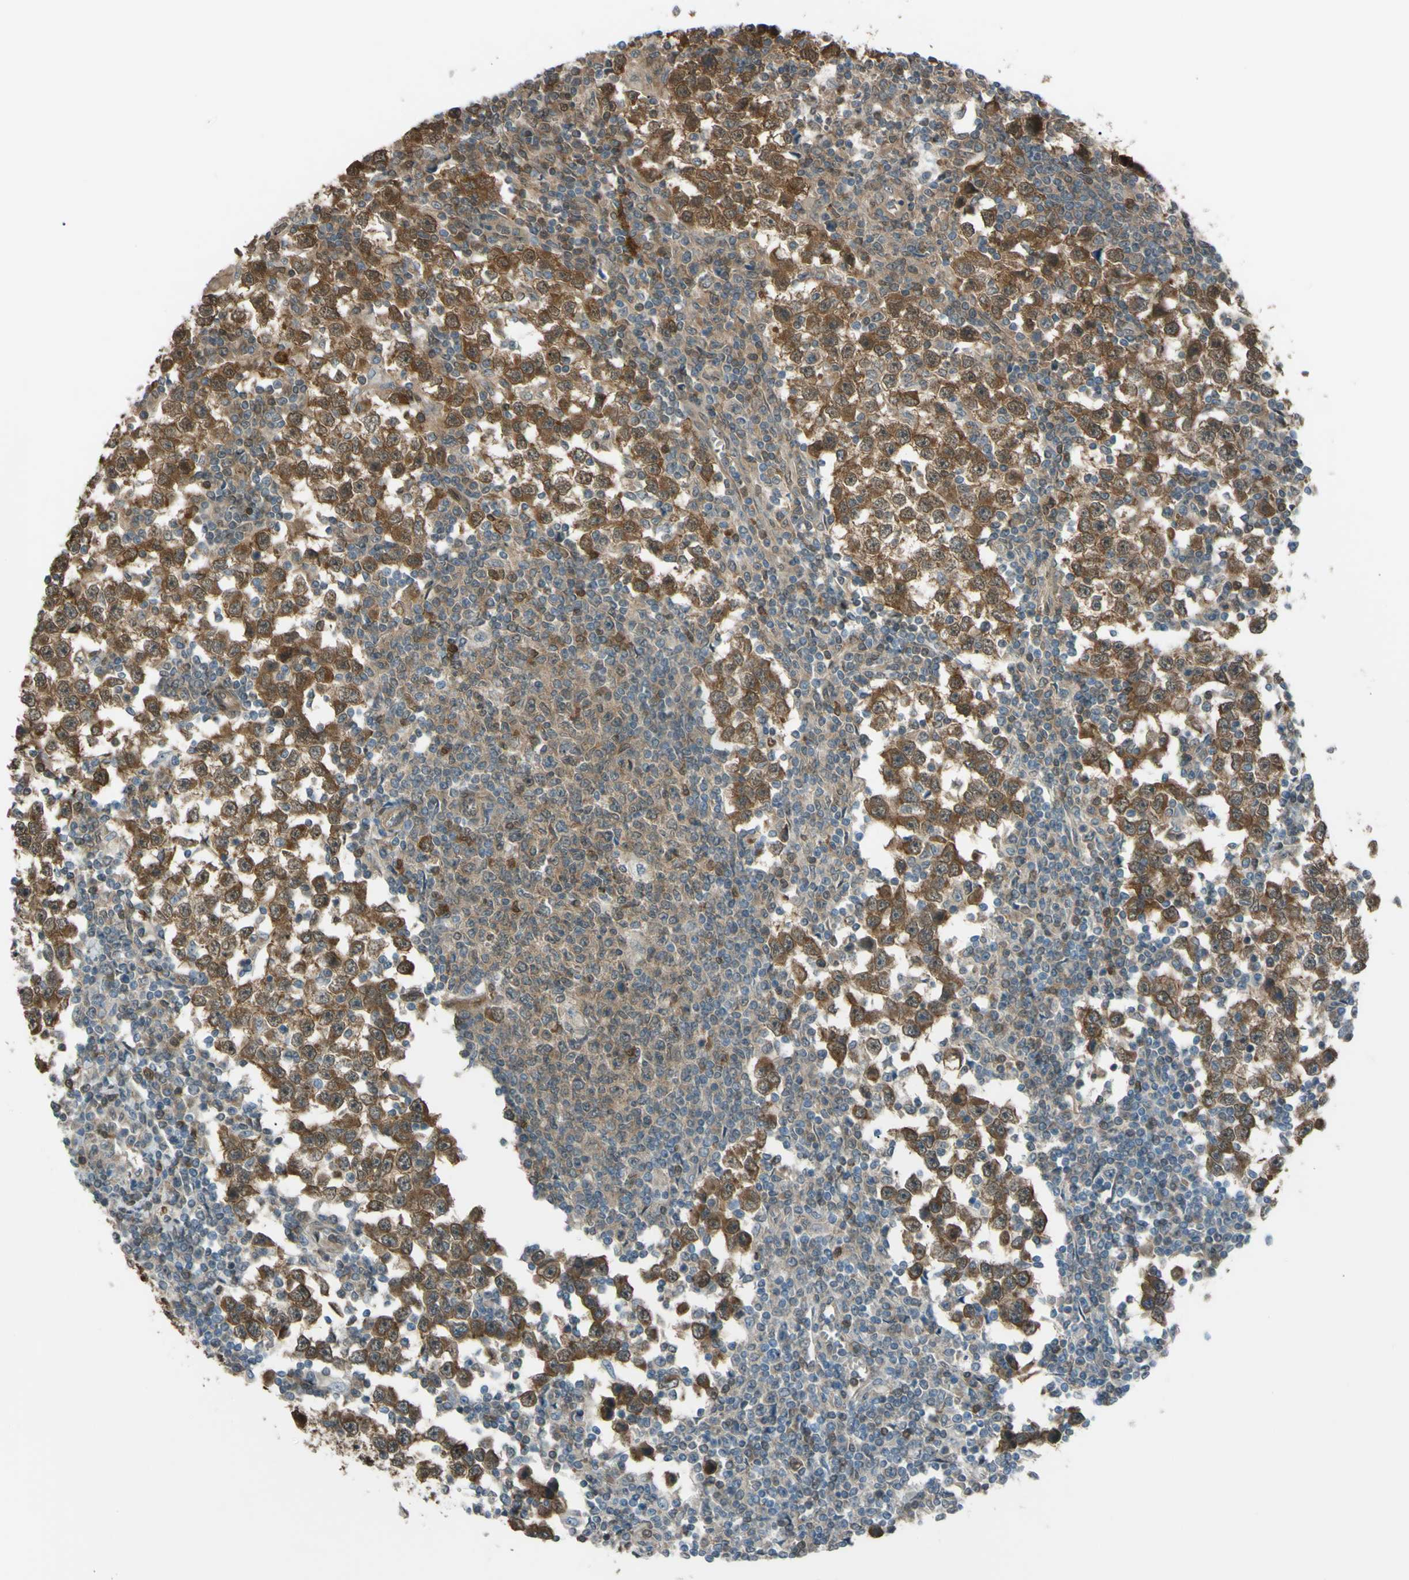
{"staining": {"intensity": "moderate", "quantity": ">75%", "location": "cytoplasmic/membranous"}, "tissue": "testis cancer", "cell_type": "Tumor cells", "image_type": "cancer", "snomed": [{"axis": "morphology", "description": "Seminoma, NOS"}, {"axis": "topography", "description": "Testis"}], "caption": "Moderate cytoplasmic/membranous expression is identified in approximately >75% of tumor cells in seminoma (testis).", "gene": "YWHAQ", "patient": {"sex": "male", "age": 65}}